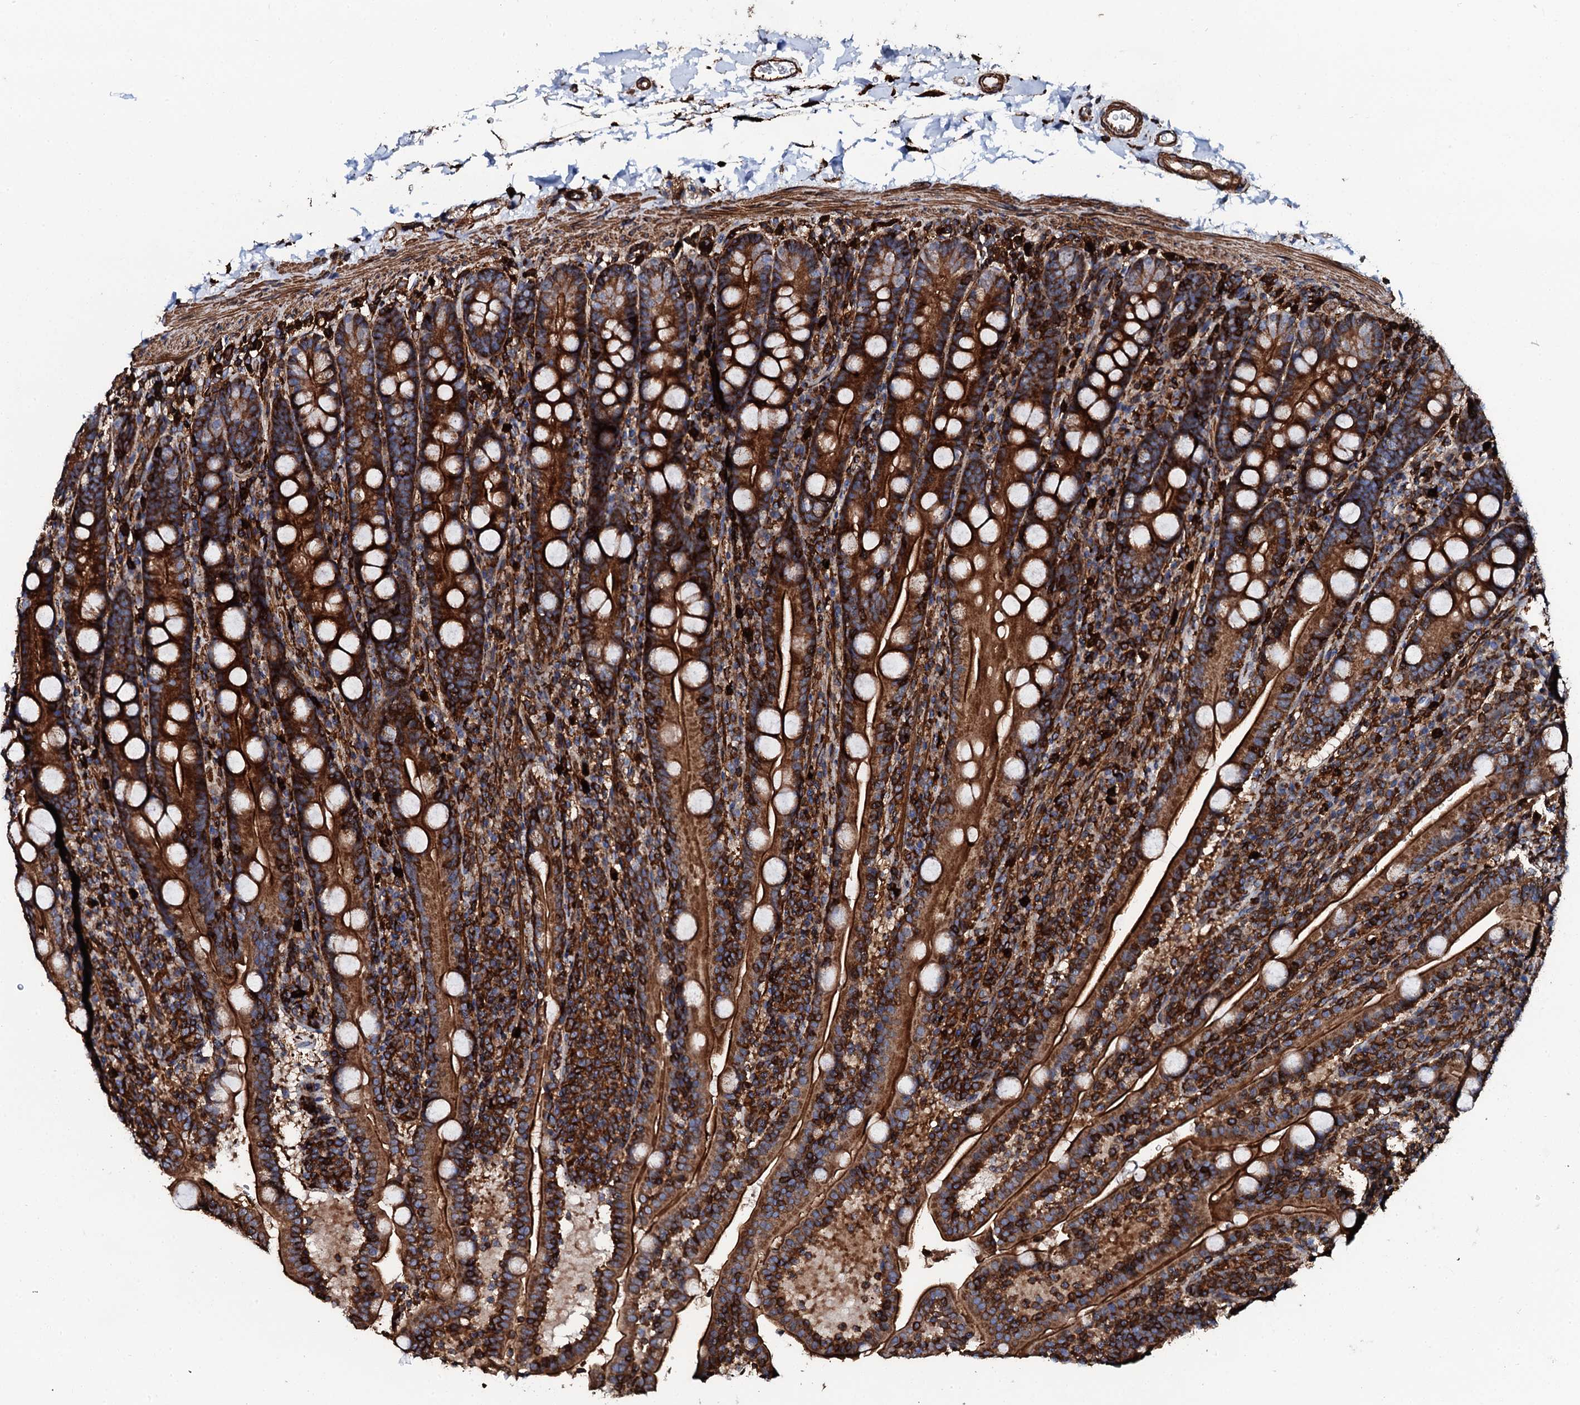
{"staining": {"intensity": "strong", "quantity": ">75%", "location": "cytoplasmic/membranous"}, "tissue": "duodenum", "cell_type": "Glandular cells", "image_type": "normal", "snomed": [{"axis": "morphology", "description": "Normal tissue, NOS"}, {"axis": "topography", "description": "Duodenum"}], "caption": "Immunohistochemical staining of benign duodenum exhibits high levels of strong cytoplasmic/membranous expression in approximately >75% of glandular cells. Using DAB (3,3'-diaminobenzidine) (brown) and hematoxylin (blue) stains, captured at high magnification using brightfield microscopy.", "gene": "INTS10", "patient": {"sex": "male", "age": 35}}